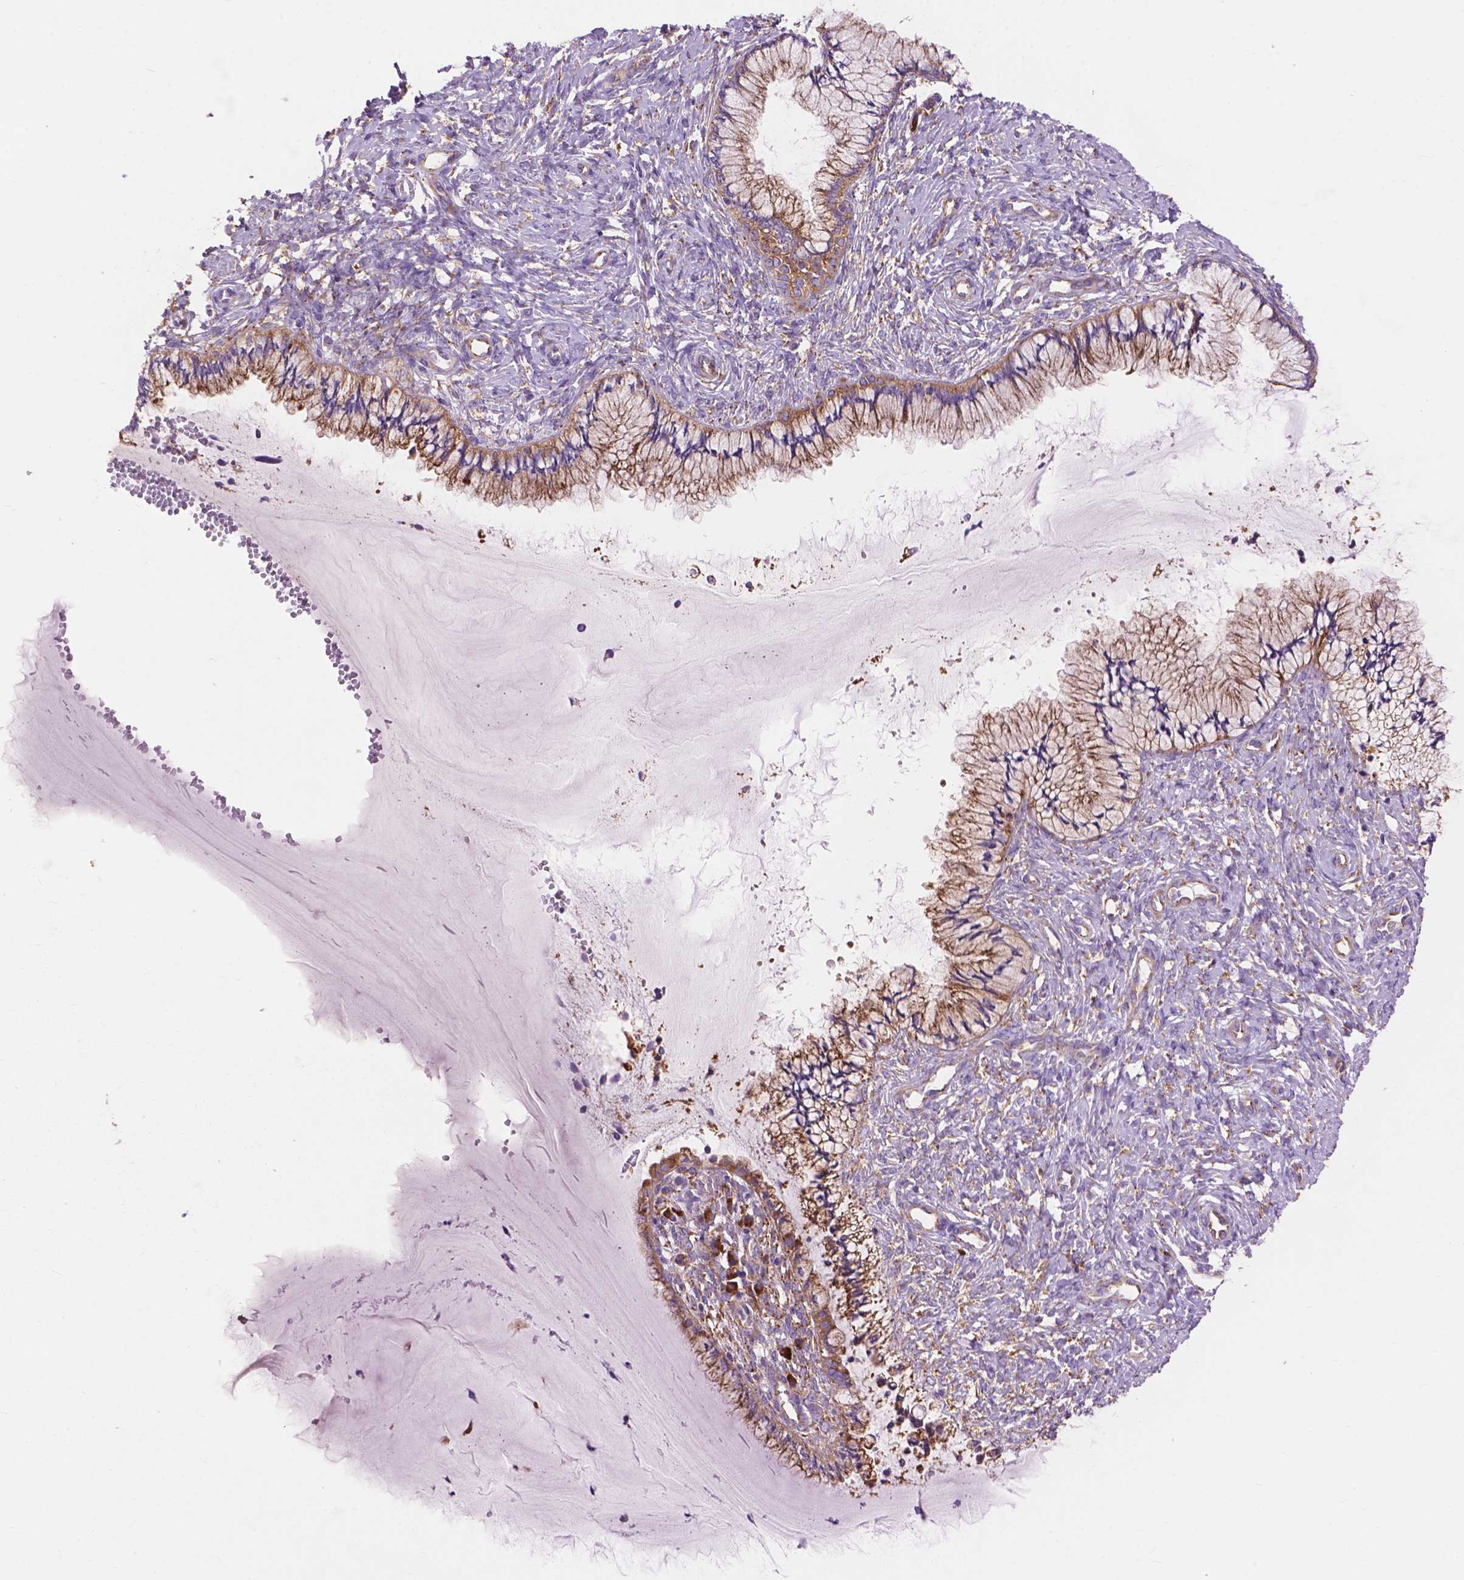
{"staining": {"intensity": "weak", "quantity": ">75%", "location": "cytoplasmic/membranous"}, "tissue": "cervix", "cell_type": "Glandular cells", "image_type": "normal", "snomed": [{"axis": "morphology", "description": "Normal tissue, NOS"}, {"axis": "topography", "description": "Cervix"}], "caption": "Brown immunohistochemical staining in benign human cervix exhibits weak cytoplasmic/membranous positivity in approximately >75% of glandular cells. Nuclei are stained in blue.", "gene": "RPL37A", "patient": {"sex": "female", "age": 37}}